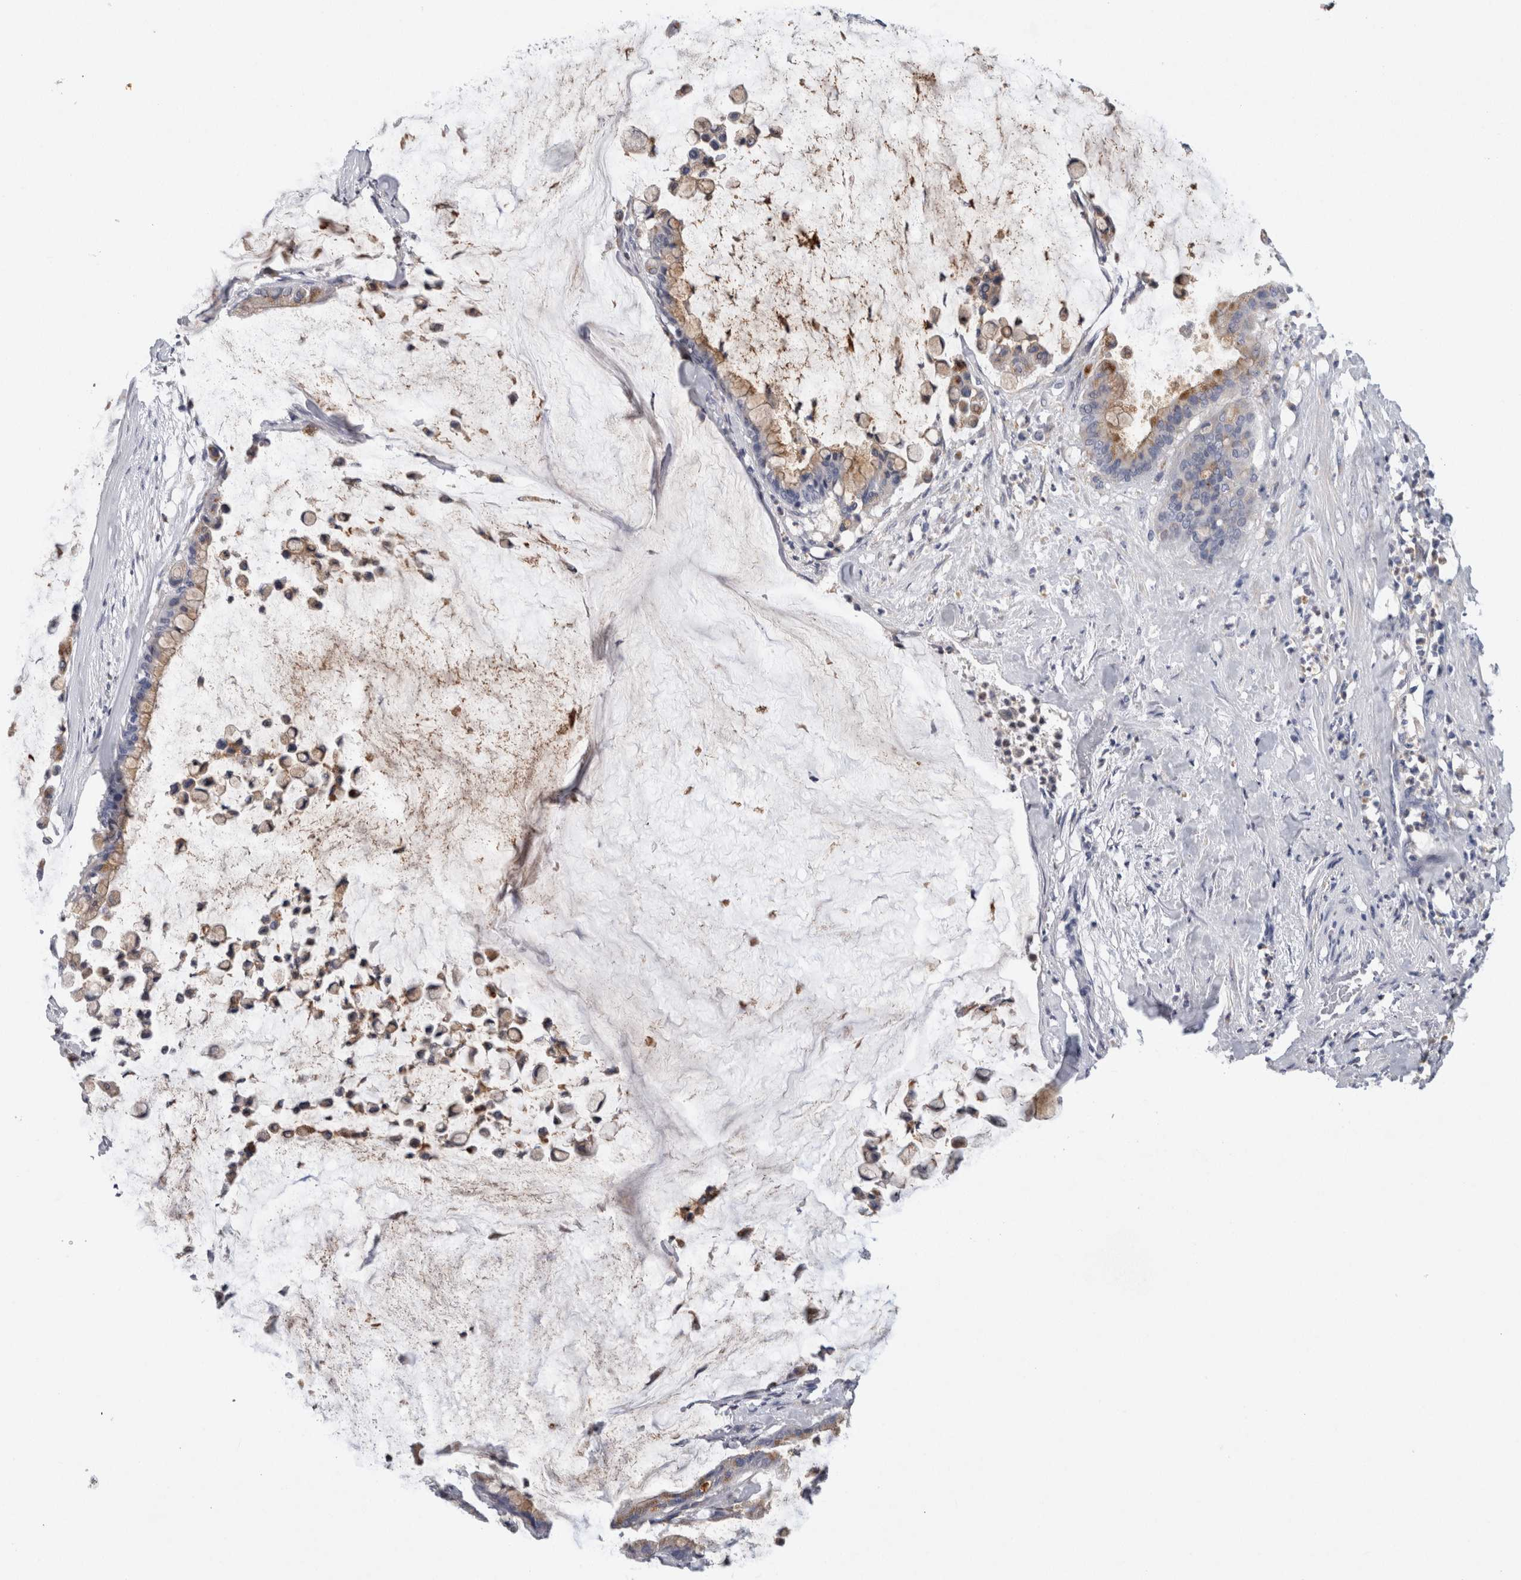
{"staining": {"intensity": "moderate", "quantity": ">75%", "location": "cytoplasmic/membranous"}, "tissue": "pancreatic cancer", "cell_type": "Tumor cells", "image_type": "cancer", "snomed": [{"axis": "morphology", "description": "Adenocarcinoma, NOS"}, {"axis": "topography", "description": "Pancreas"}], "caption": "Protein analysis of adenocarcinoma (pancreatic) tissue shows moderate cytoplasmic/membranous expression in approximately >75% of tumor cells.", "gene": "CD63", "patient": {"sex": "male", "age": 41}}